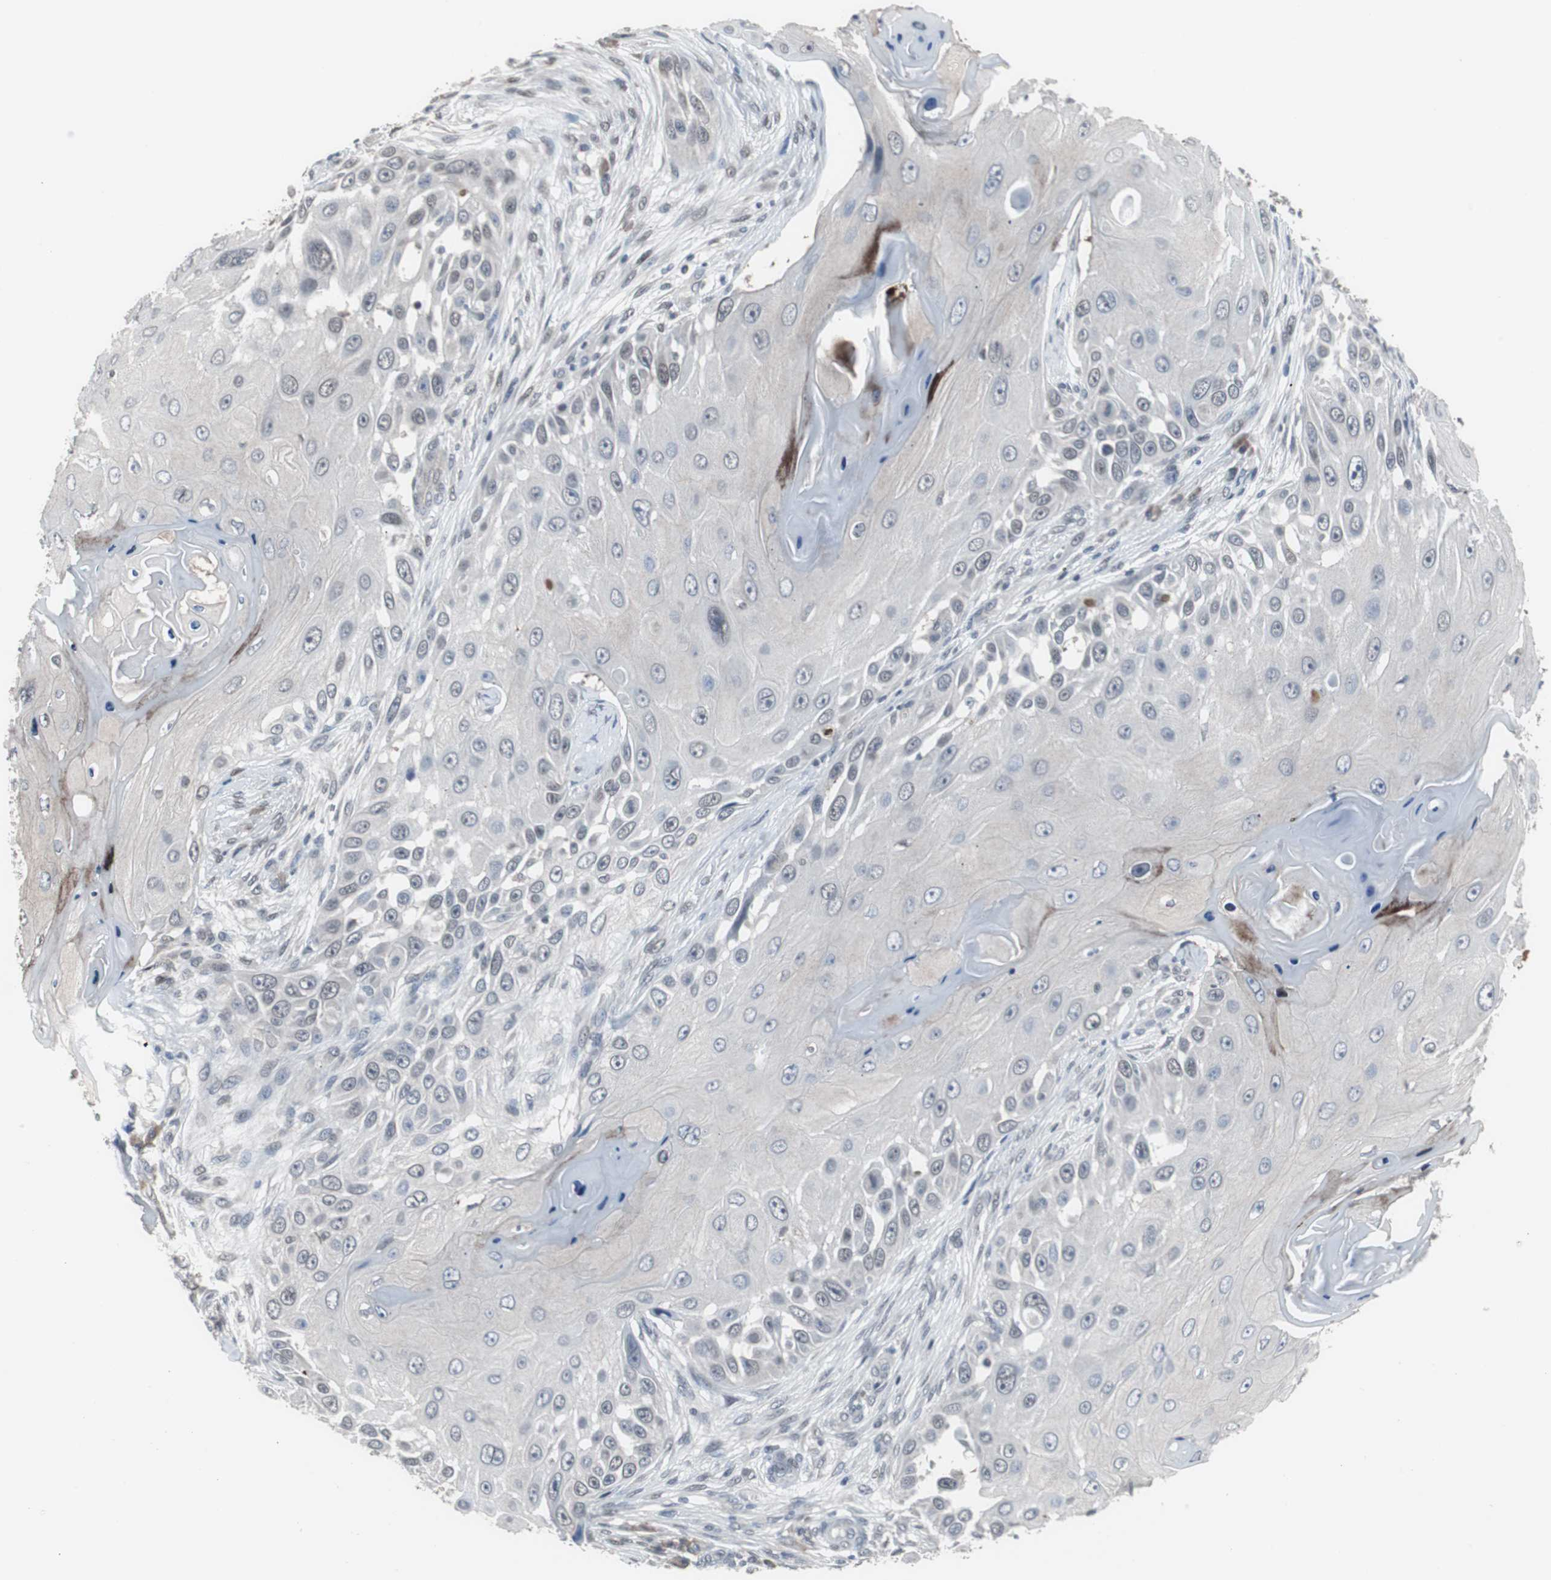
{"staining": {"intensity": "weak", "quantity": "<25%", "location": "nuclear"}, "tissue": "skin cancer", "cell_type": "Tumor cells", "image_type": "cancer", "snomed": [{"axis": "morphology", "description": "Squamous cell carcinoma, NOS"}, {"axis": "topography", "description": "Skin"}], "caption": "IHC micrograph of neoplastic tissue: squamous cell carcinoma (skin) stained with DAB exhibits no significant protein expression in tumor cells.", "gene": "FOXP4", "patient": {"sex": "female", "age": 44}}